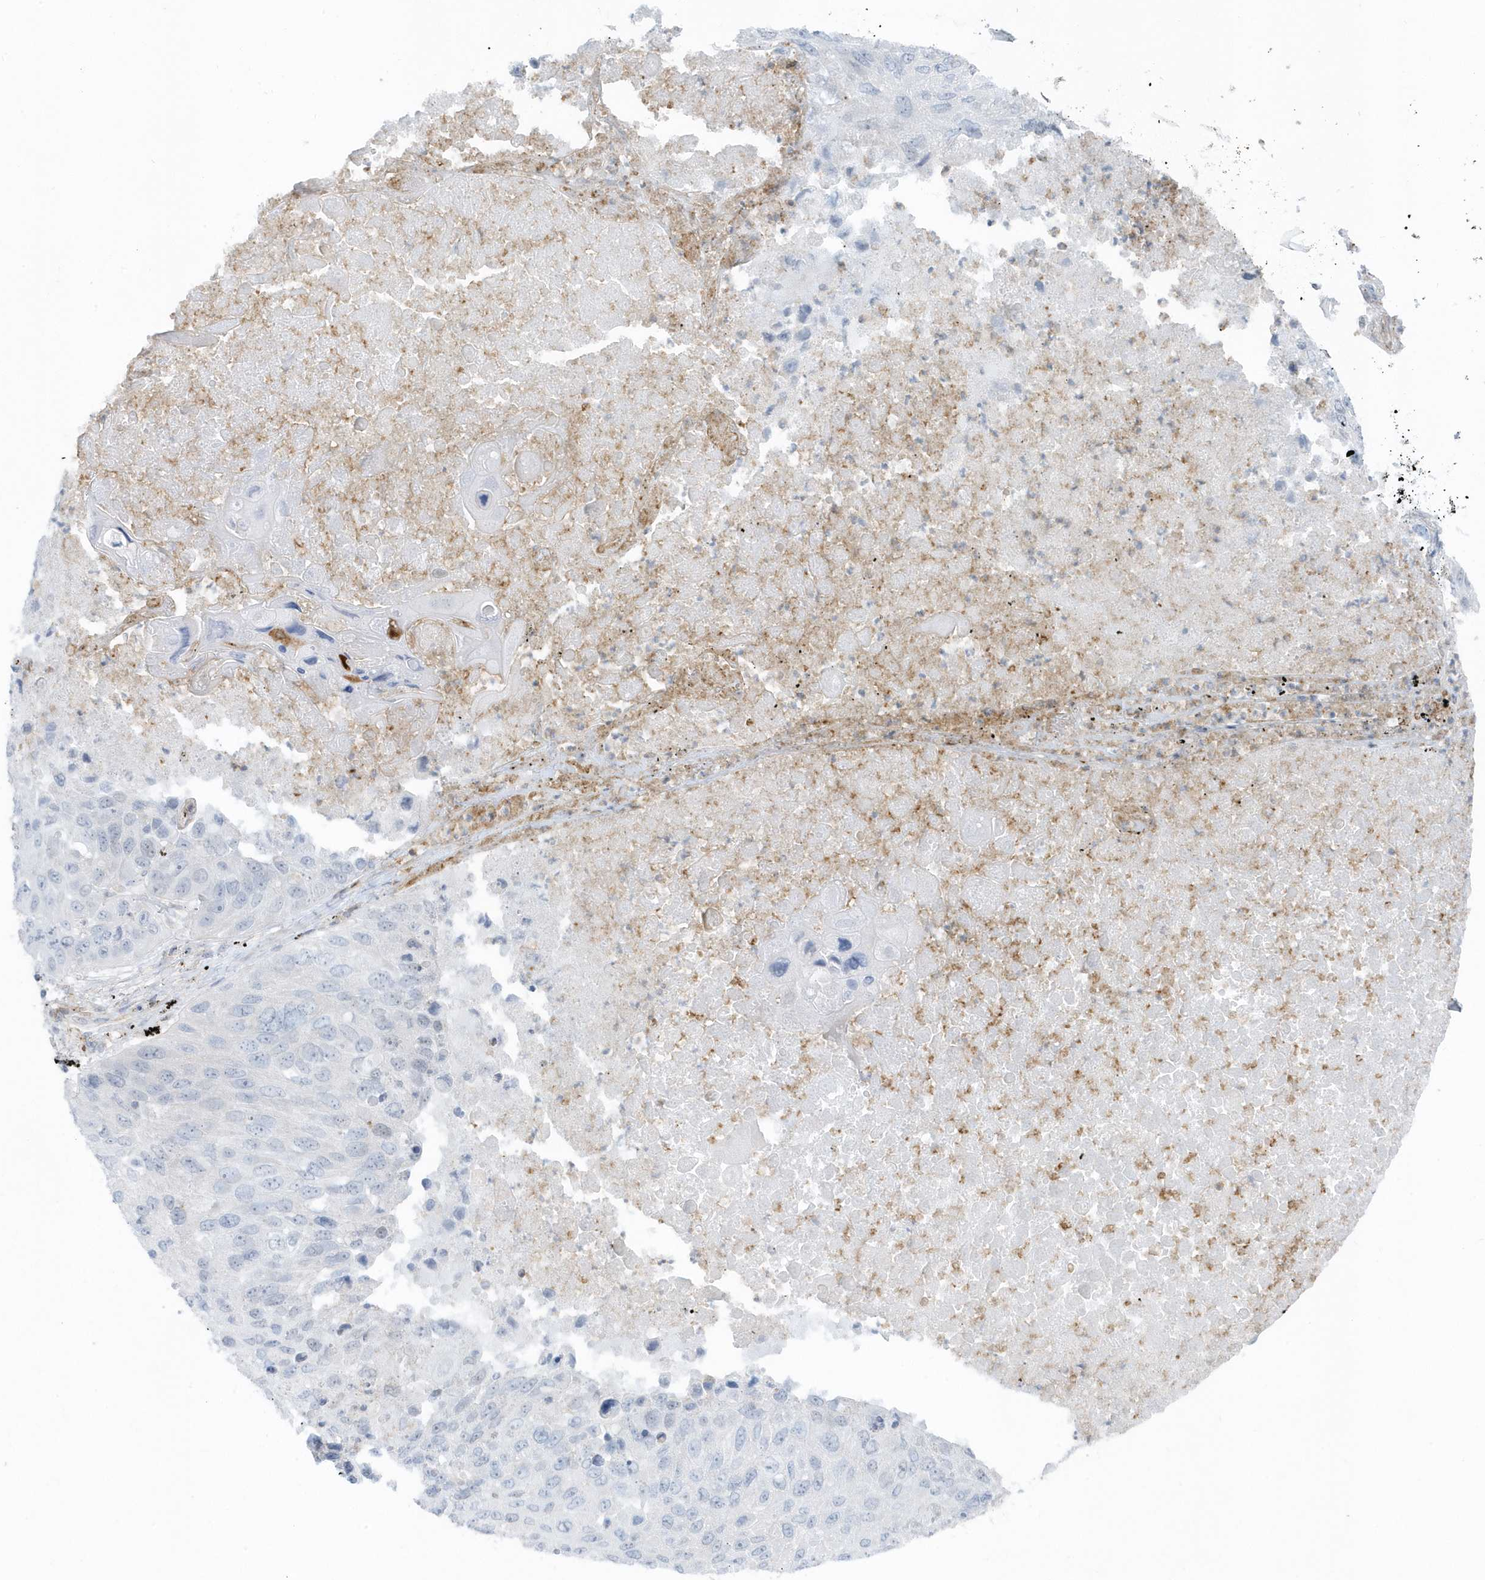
{"staining": {"intensity": "negative", "quantity": "none", "location": "none"}, "tissue": "lung cancer", "cell_type": "Tumor cells", "image_type": "cancer", "snomed": [{"axis": "morphology", "description": "Squamous cell carcinoma, NOS"}, {"axis": "topography", "description": "Lung"}], "caption": "Tumor cells show no significant protein positivity in lung squamous cell carcinoma. (Stains: DAB (3,3'-diaminobenzidine) immunohistochemistry with hematoxylin counter stain, Microscopy: brightfield microscopy at high magnification).", "gene": "CACNB2", "patient": {"sex": "male", "age": 61}}